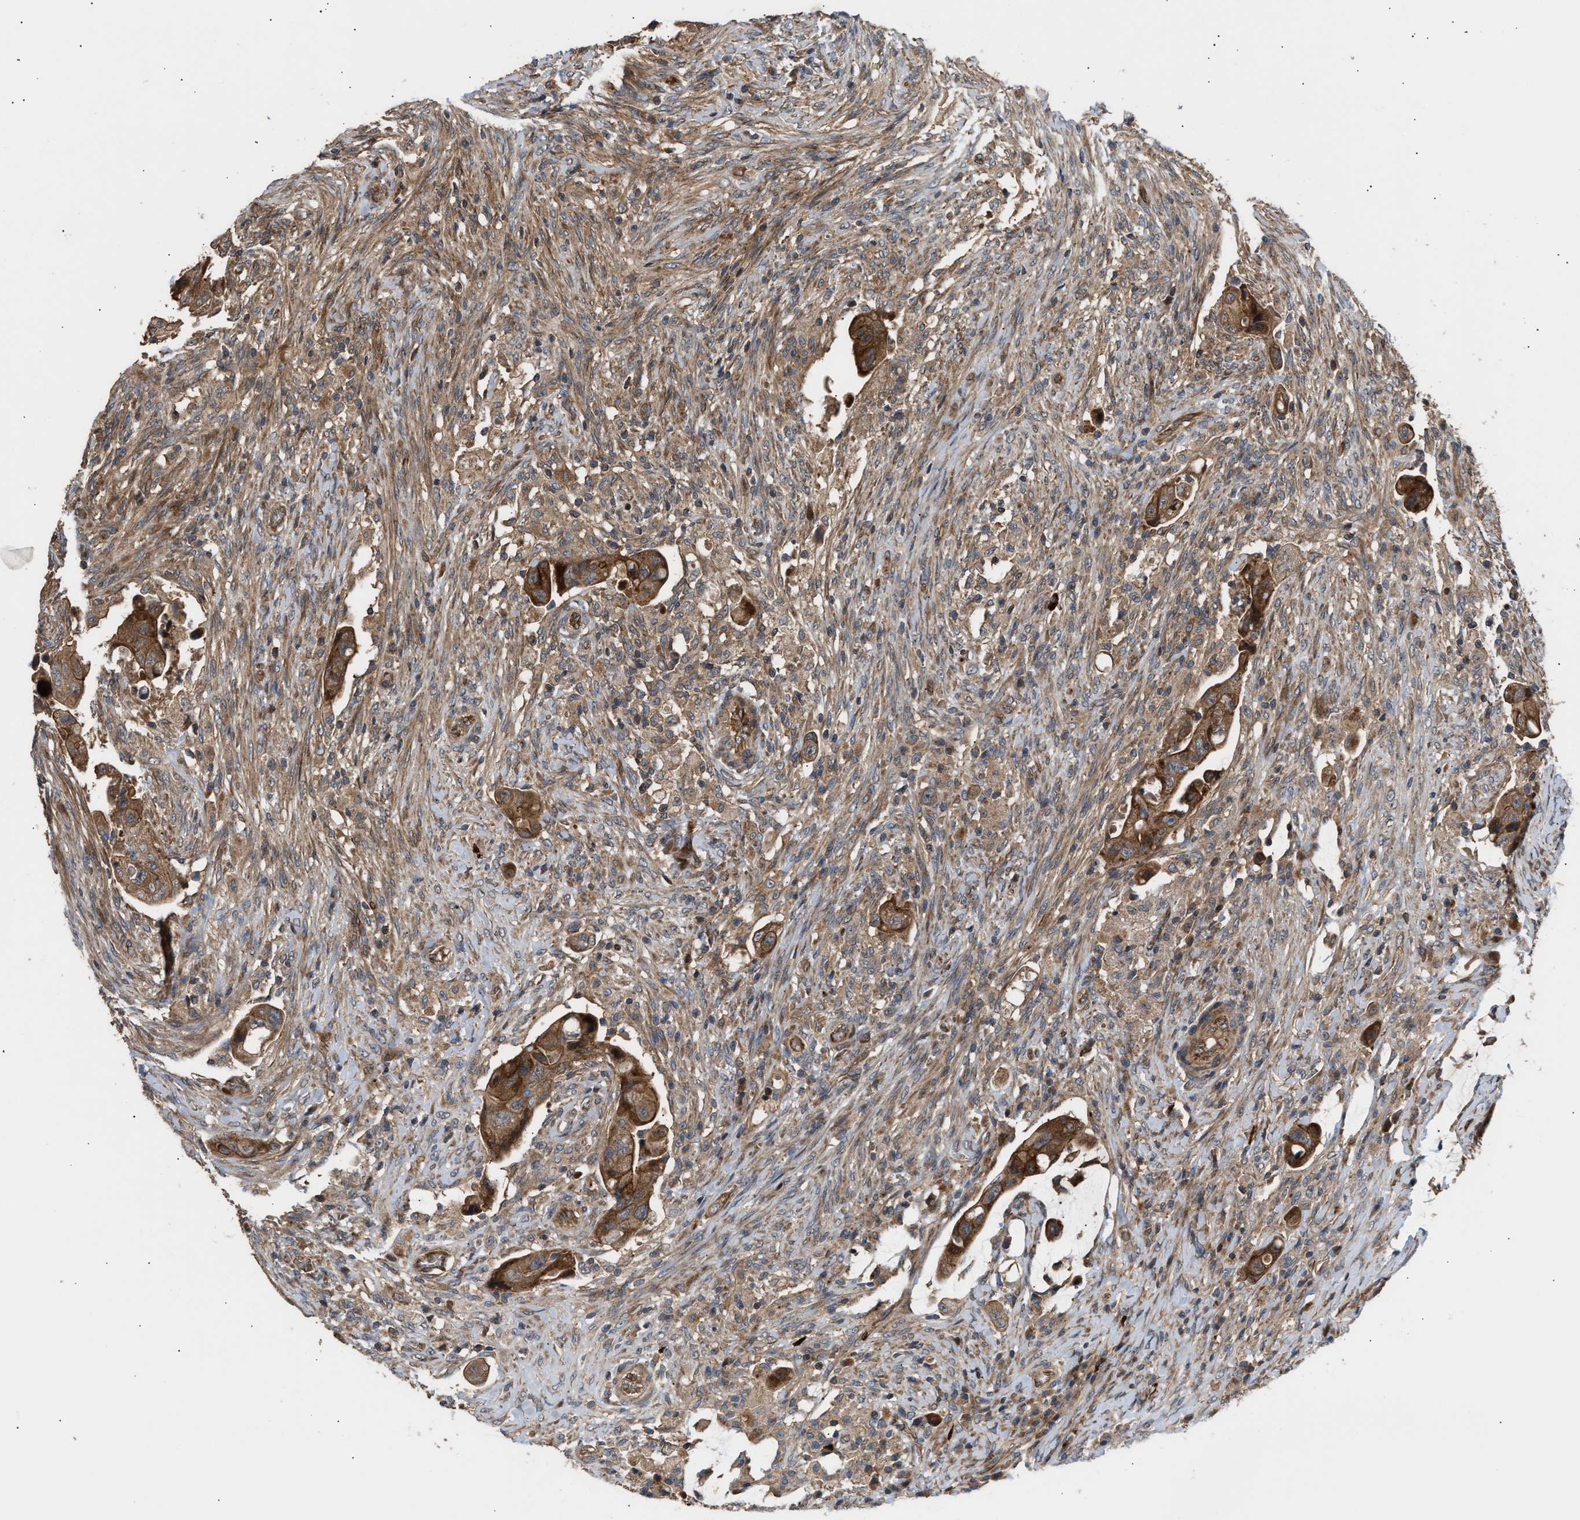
{"staining": {"intensity": "strong", "quantity": ">75%", "location": "cytoplasmic/membranous"}, "tissue": "colorectal cancer", "cell_type": "Tumor cells", "image_type": "cancer", "snomed": [{"axis": "morphology", "description": "Adenocarcinoma, NOS"}, {"axis": "topography", "description": "Rectum"}], "caption": "Immunohistochemical staining of human colorectal cancer displays high levels of strong cytoplasmic/membranous protein expression in approximately >75% of tumor cells.", "gene": "STAU1", "patient": {"sex": "female", "age": 71}}